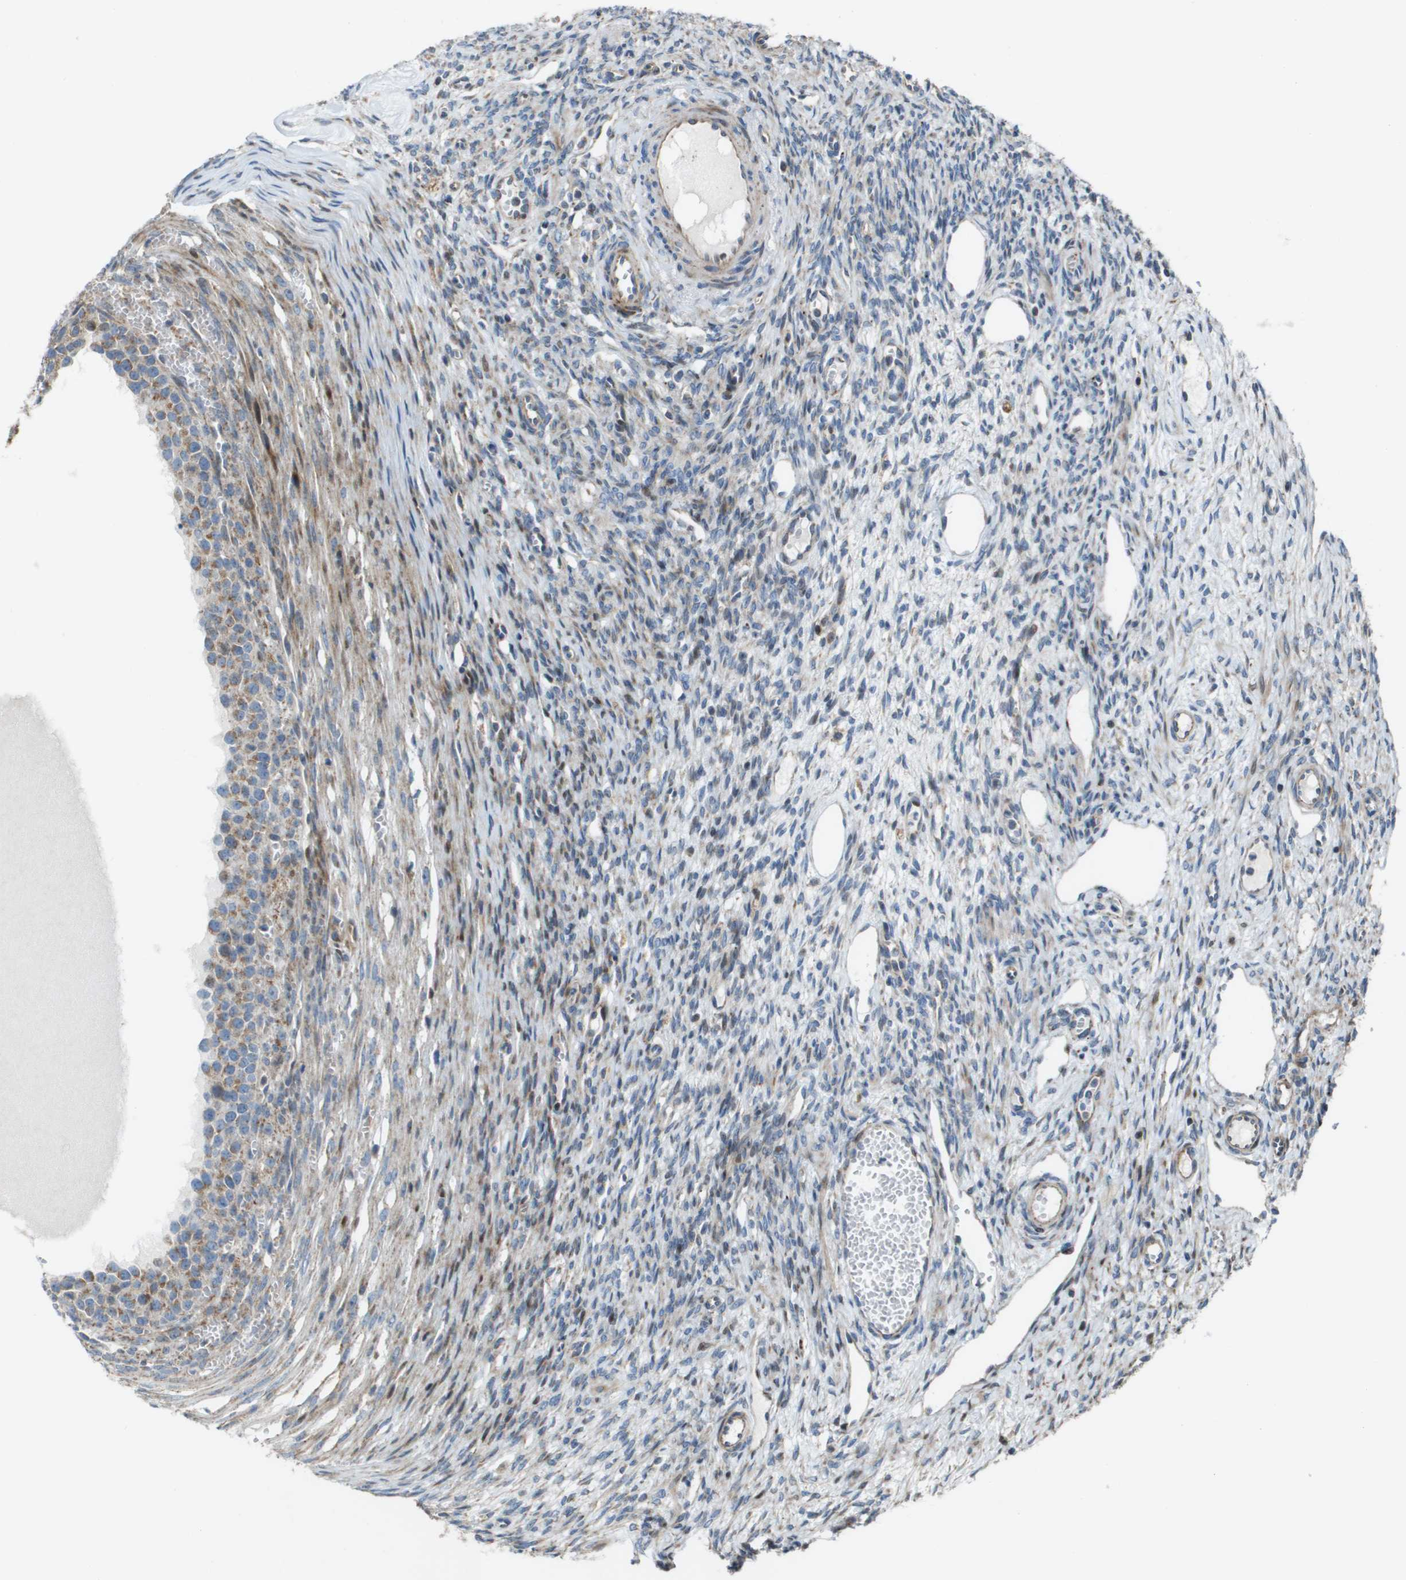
{"staining": {"intensity": "weak", "quantity": "<25%", "location": "cytoplasmic/membranous"}, "tissue": "ovary", "cell_type": "Ovarian stroma cells", "image_type": "normal", "snomed": [{"axis": "morphology", "description": "Normal tissue, NOS"}, {"axis": "topography", "description": "Ovary"}], "caption": "Image shows no protein positivity in ovarian stroma cells of benign ovary.", "gene": "MGAT3", "patient": {"sex": "female", "age": 33}}